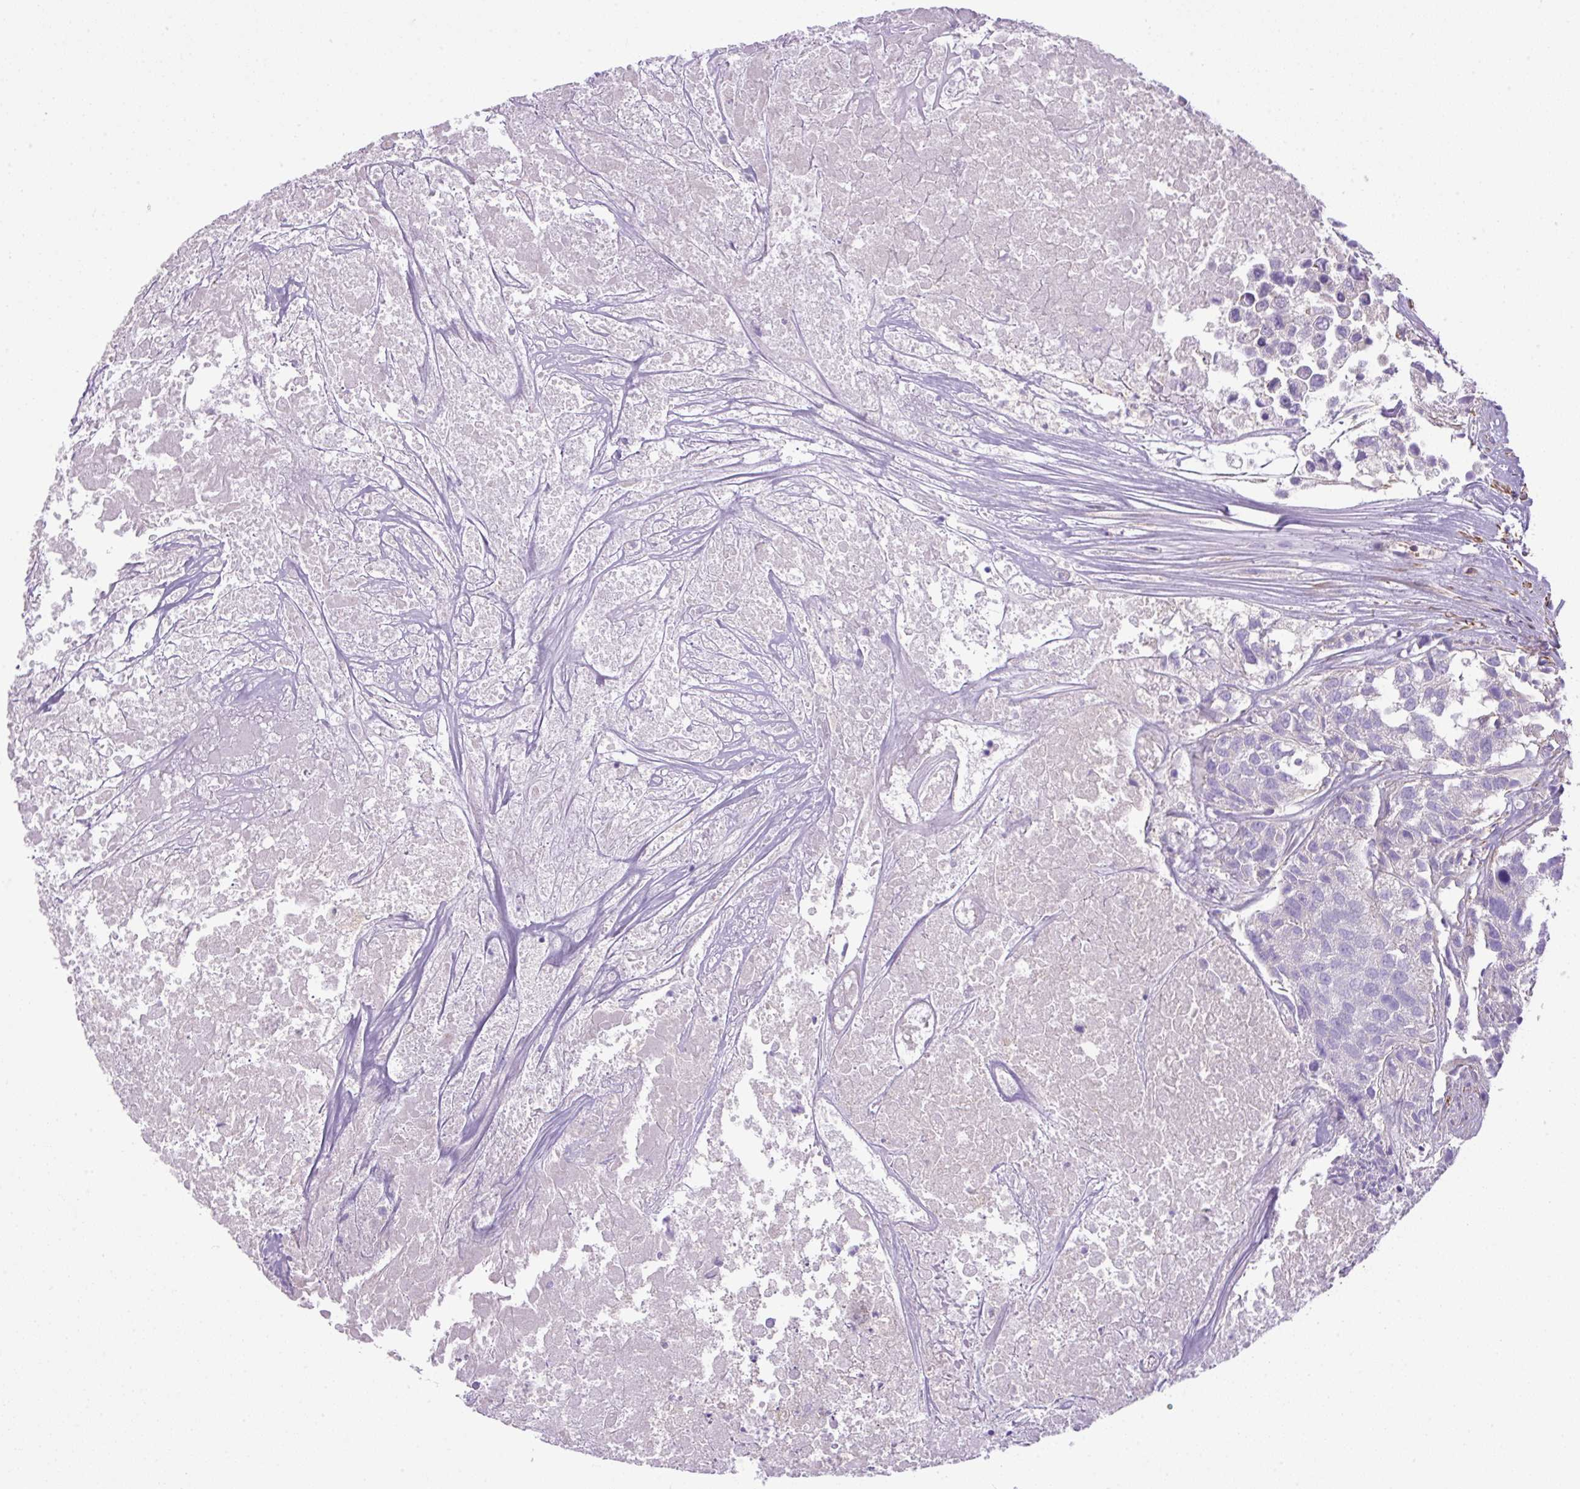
{"staining": {"intensity": "negative", "quantity": "none", "location": "none"}, "tissue": "urothelial cancer", "cell_type": "Tumor cells", "image_type": "cancer", "snomed": [{"axis": "morphology", "description": "Urothelial carcinoma, High grade"}, {"axis": "topography", "description": "Urinary bladder"}], "caption": "This is an IHC photomicrograph of urothelial cancer. There is no positivity in tumor cells.", "gene": "NPTN", "patient": {"sex": "female", "age": 75}}